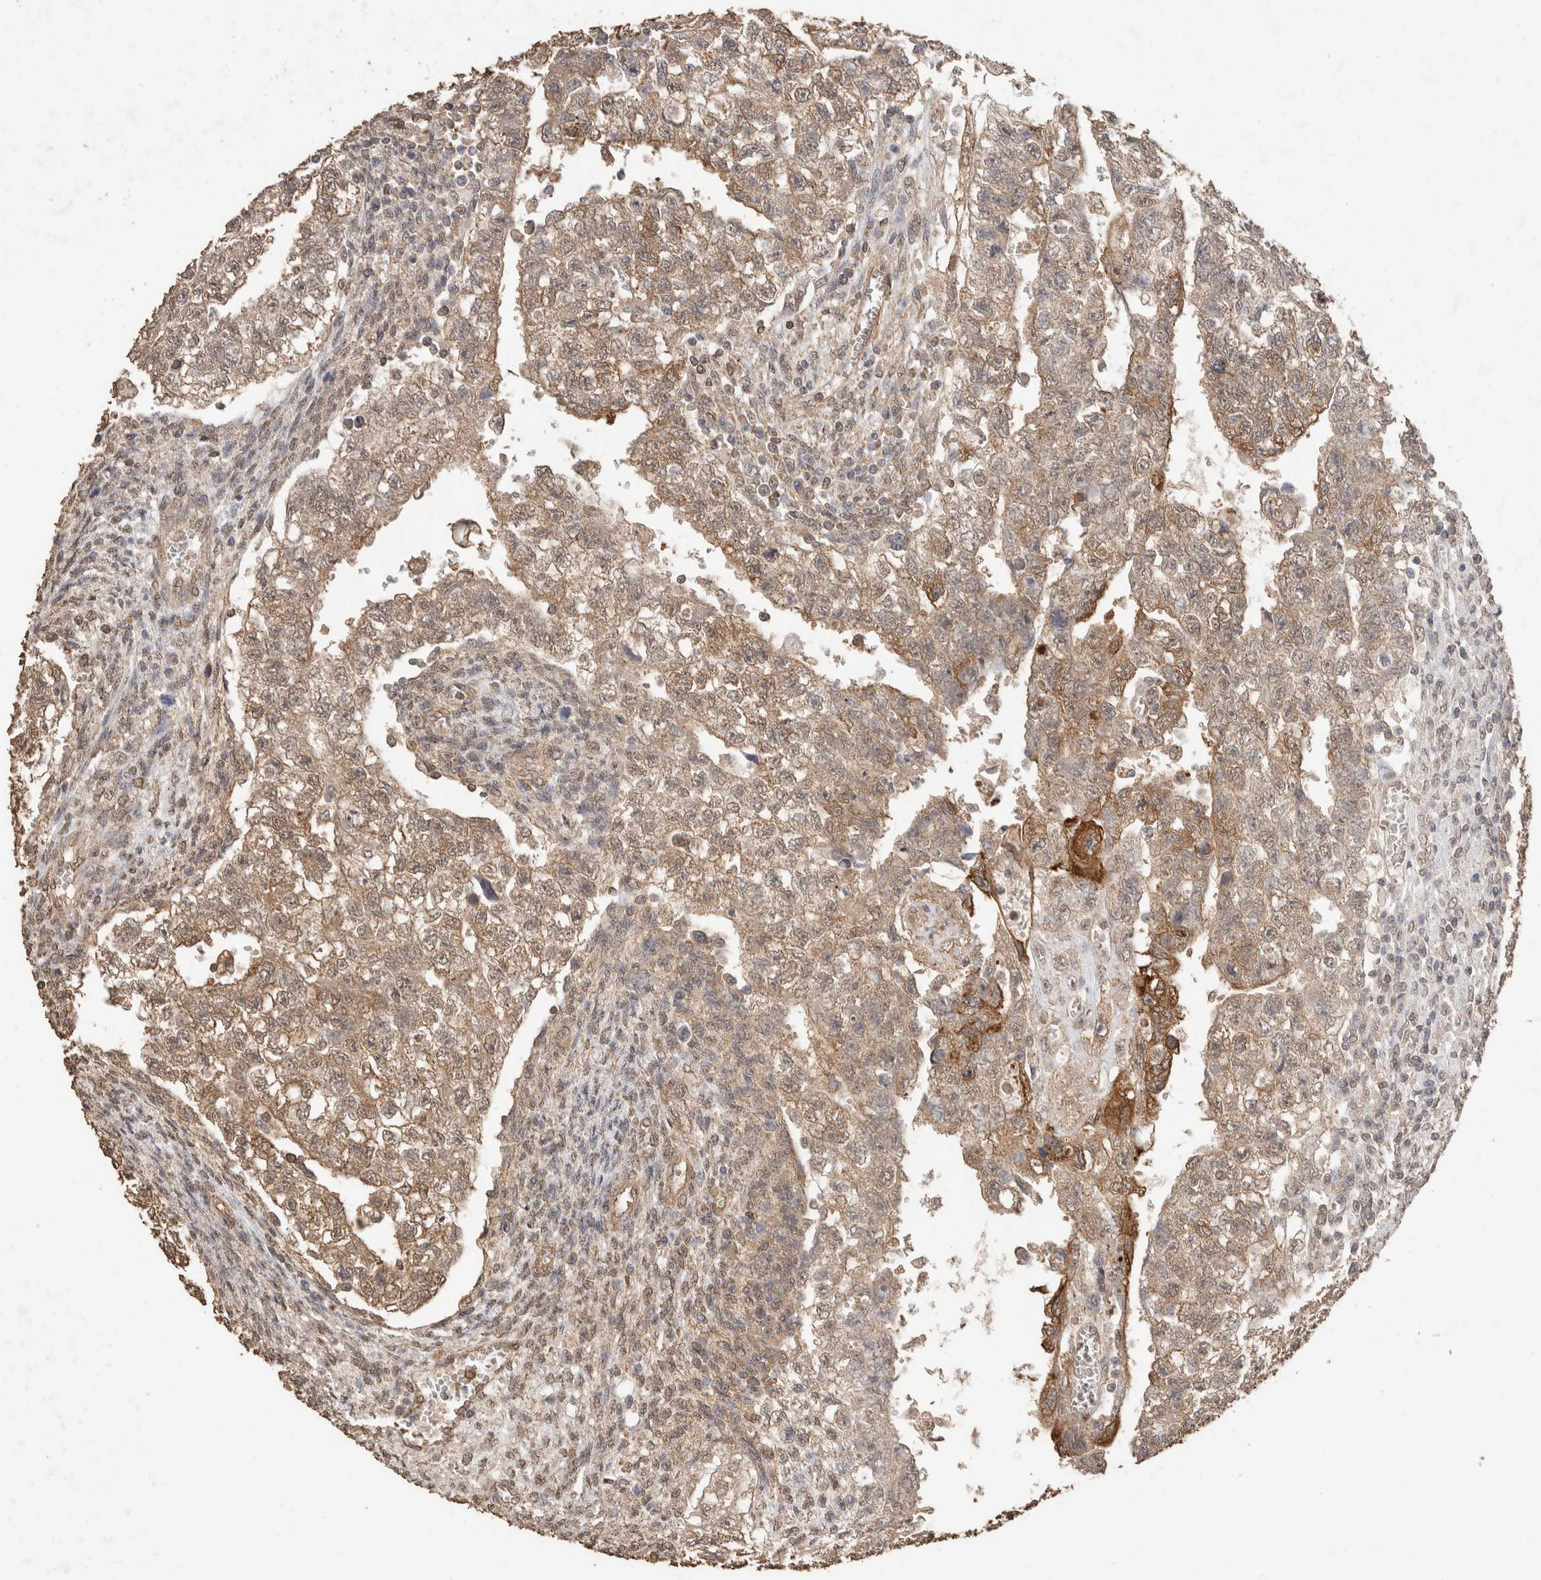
{"staining": {"intensity": "weak", "quantity": ">75%", "location": "cytoplasmic/membranous"}, "tissue": "testis cancer", "cell_type": "Tumor cells", "image_type": "cancer", "snomed": [{"axis": "morphology", "description": "Seminoma, NOS"}, {"axis": "morphology", "description": "Carcinoma, Embryonal, NOS"}, {"axis": "topography", "description": "Testis"}], "caption": "Approximately >75% of tumor cells in testis cancer display weak cytoplasmic/membranous protein positivity as visualized by brown immunohistochemical staining.", "gene": "CX3CL1", "patient": {"sex": "male", "age": 38}}